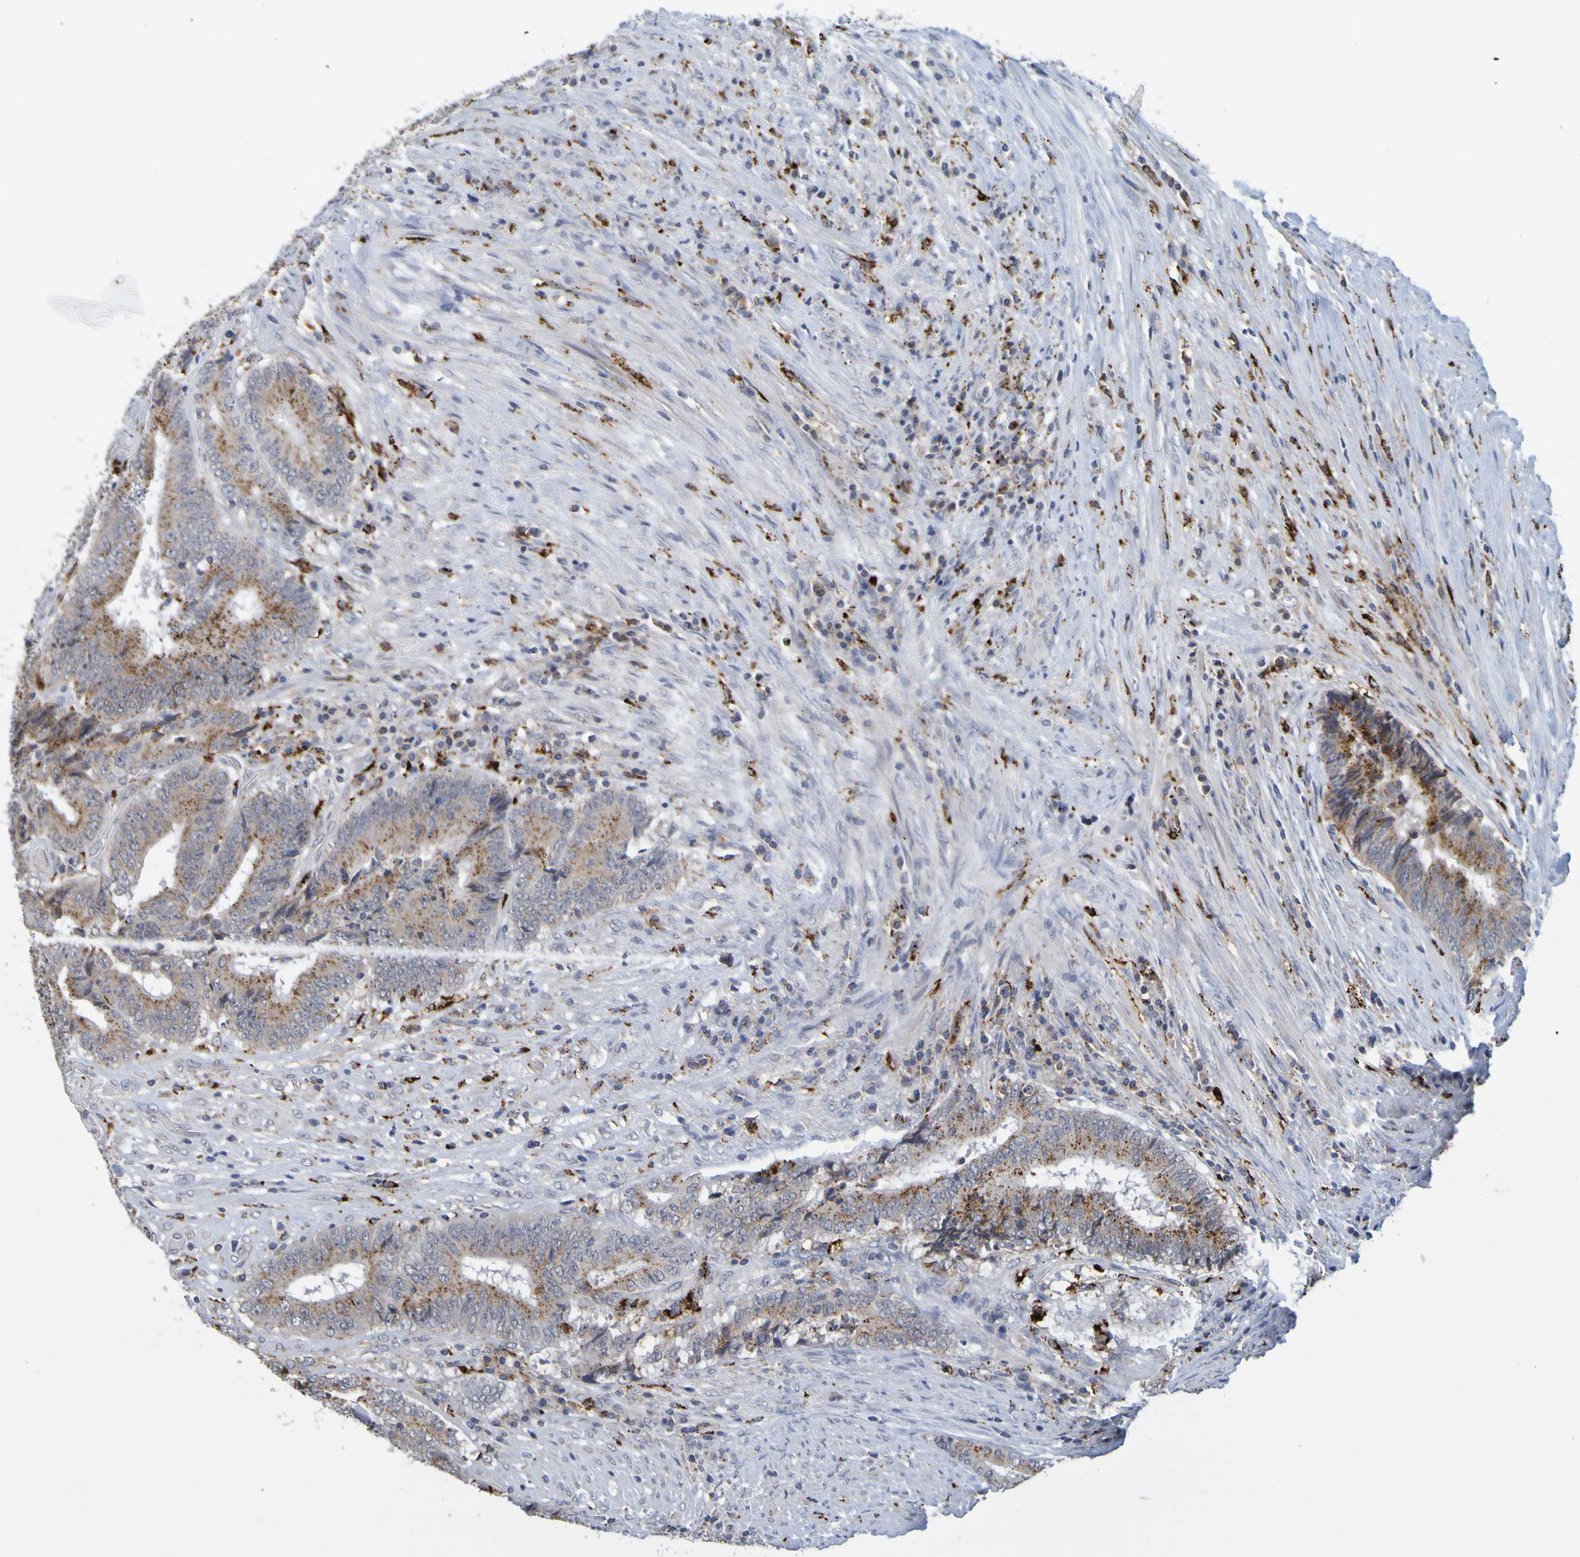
{"staining": {"intensity": "moderate", "quantity": ">75%", "location": "cytoplasmic/membranous"}, "tissue": "colorectal cancer", "cell_type": "Tumor cells", "image_type": "cancer", "snomed": [{"axis": "morphology", "description": "Adenocarcinoma, NOS"}, {"axis": "topography", "description": "Rectum"}], "caption": "Protein staining by immunohistochemistry demonstrates moderate cytoplasmic/membranous expression in about >75% of tumor cells in colorectal cancer (adenocarcinoma). The staining was performed using DAB (3,3'-diaminobenzidine) to visualize the protein expression in brown, while the nuclei were stained in blue with hematoxylin (Magnification: 20x).", "gene": "TPH1", "patient": {"sex": "male", "age": 72}}